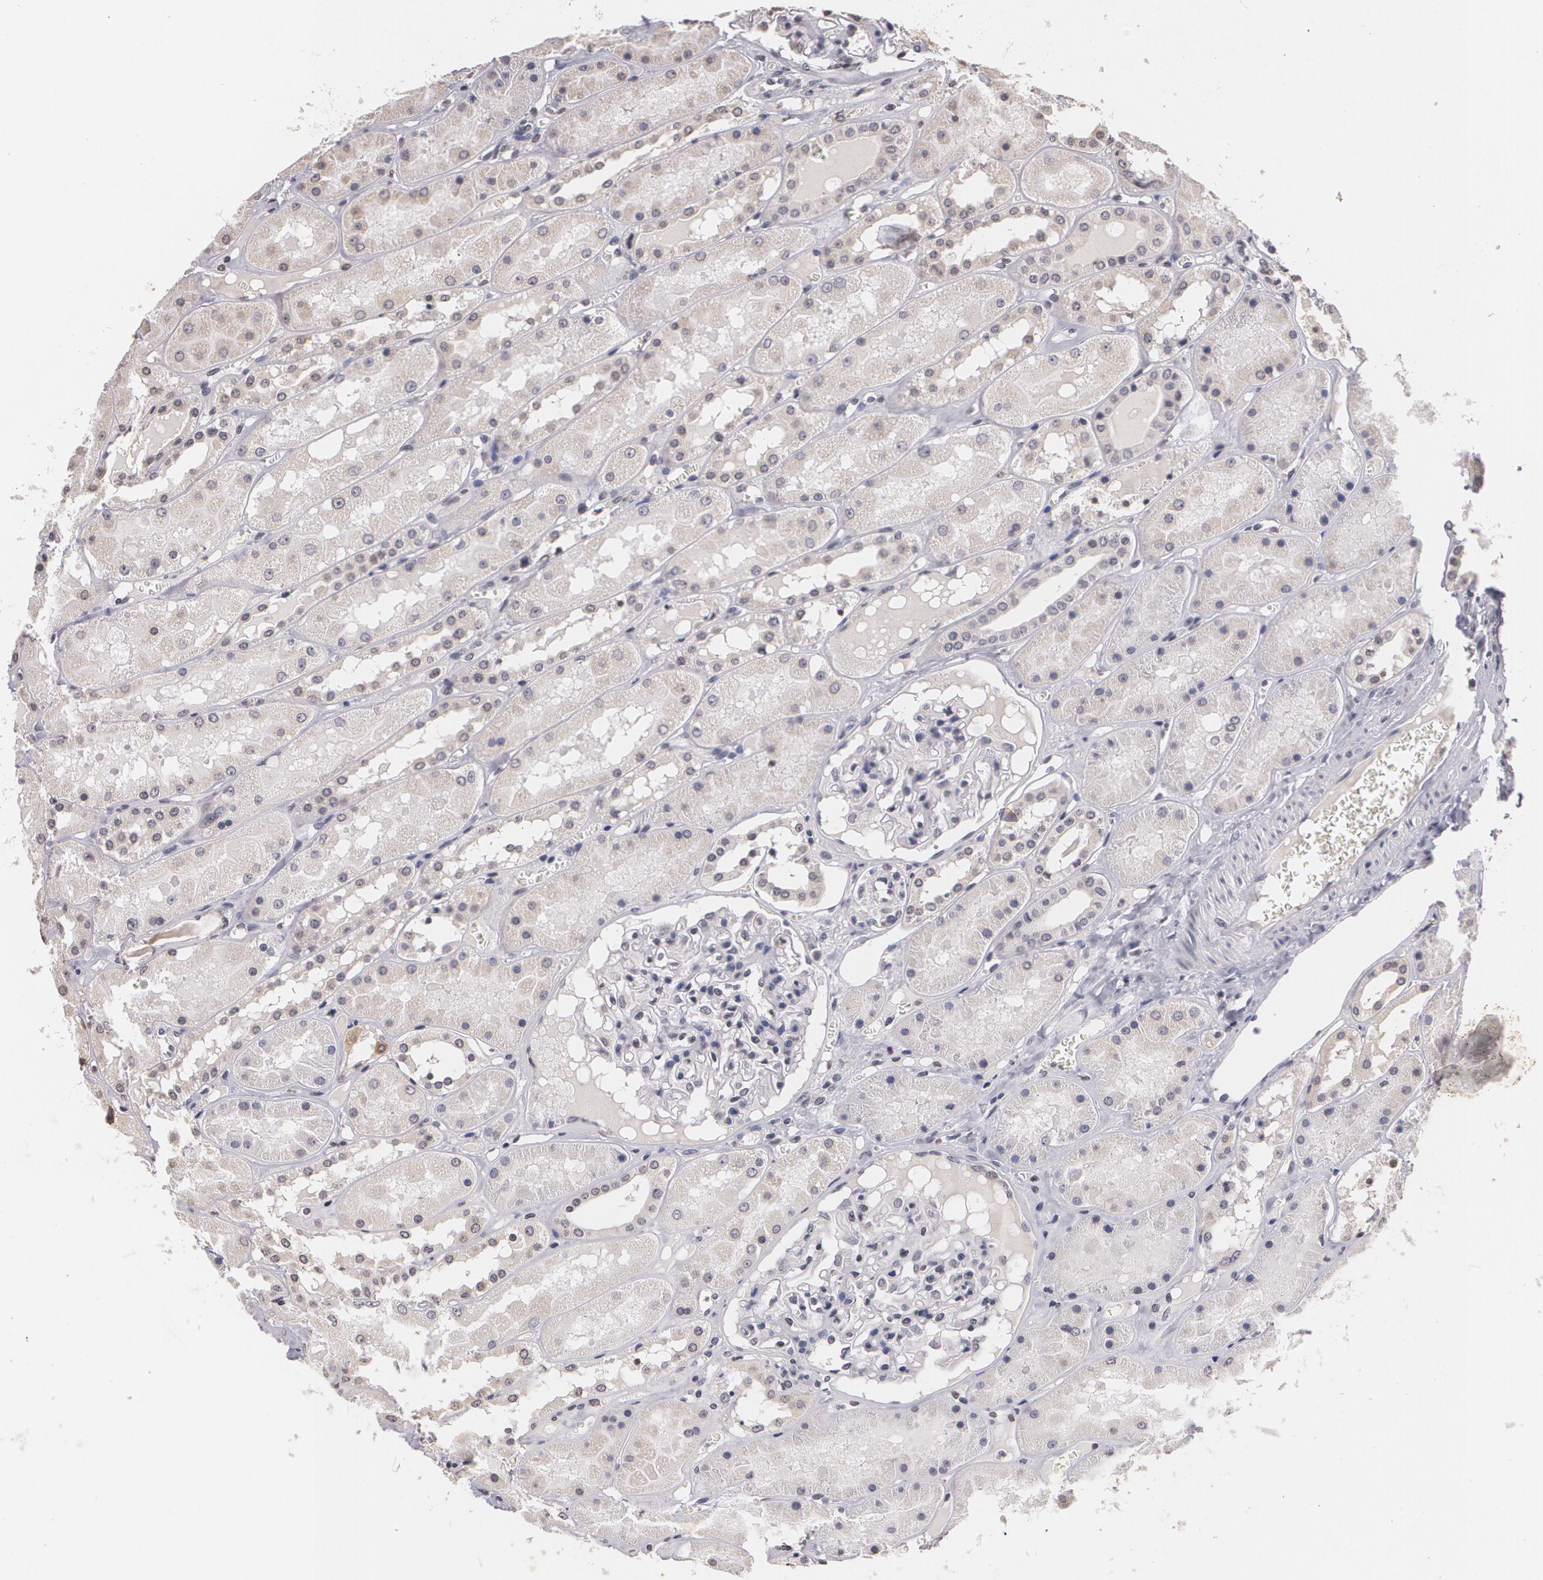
{"staining": {"intensity": "weak", "quantity": "<25%", "location": "nuclear"}, "tissue": "kidney", "cell_type": "Cells in glomeruli", "image_type": "normal", "snomed": [{"axis": "morphology", "description": "Normal tissue, NOS"}, {"axis": "topography", "description": "Kidney"}], "caption": "The image shows no staining of cells in glomeruli in benign kidney.", "gene": "THRB", "patient": {"sex": "male", "age": 36}}